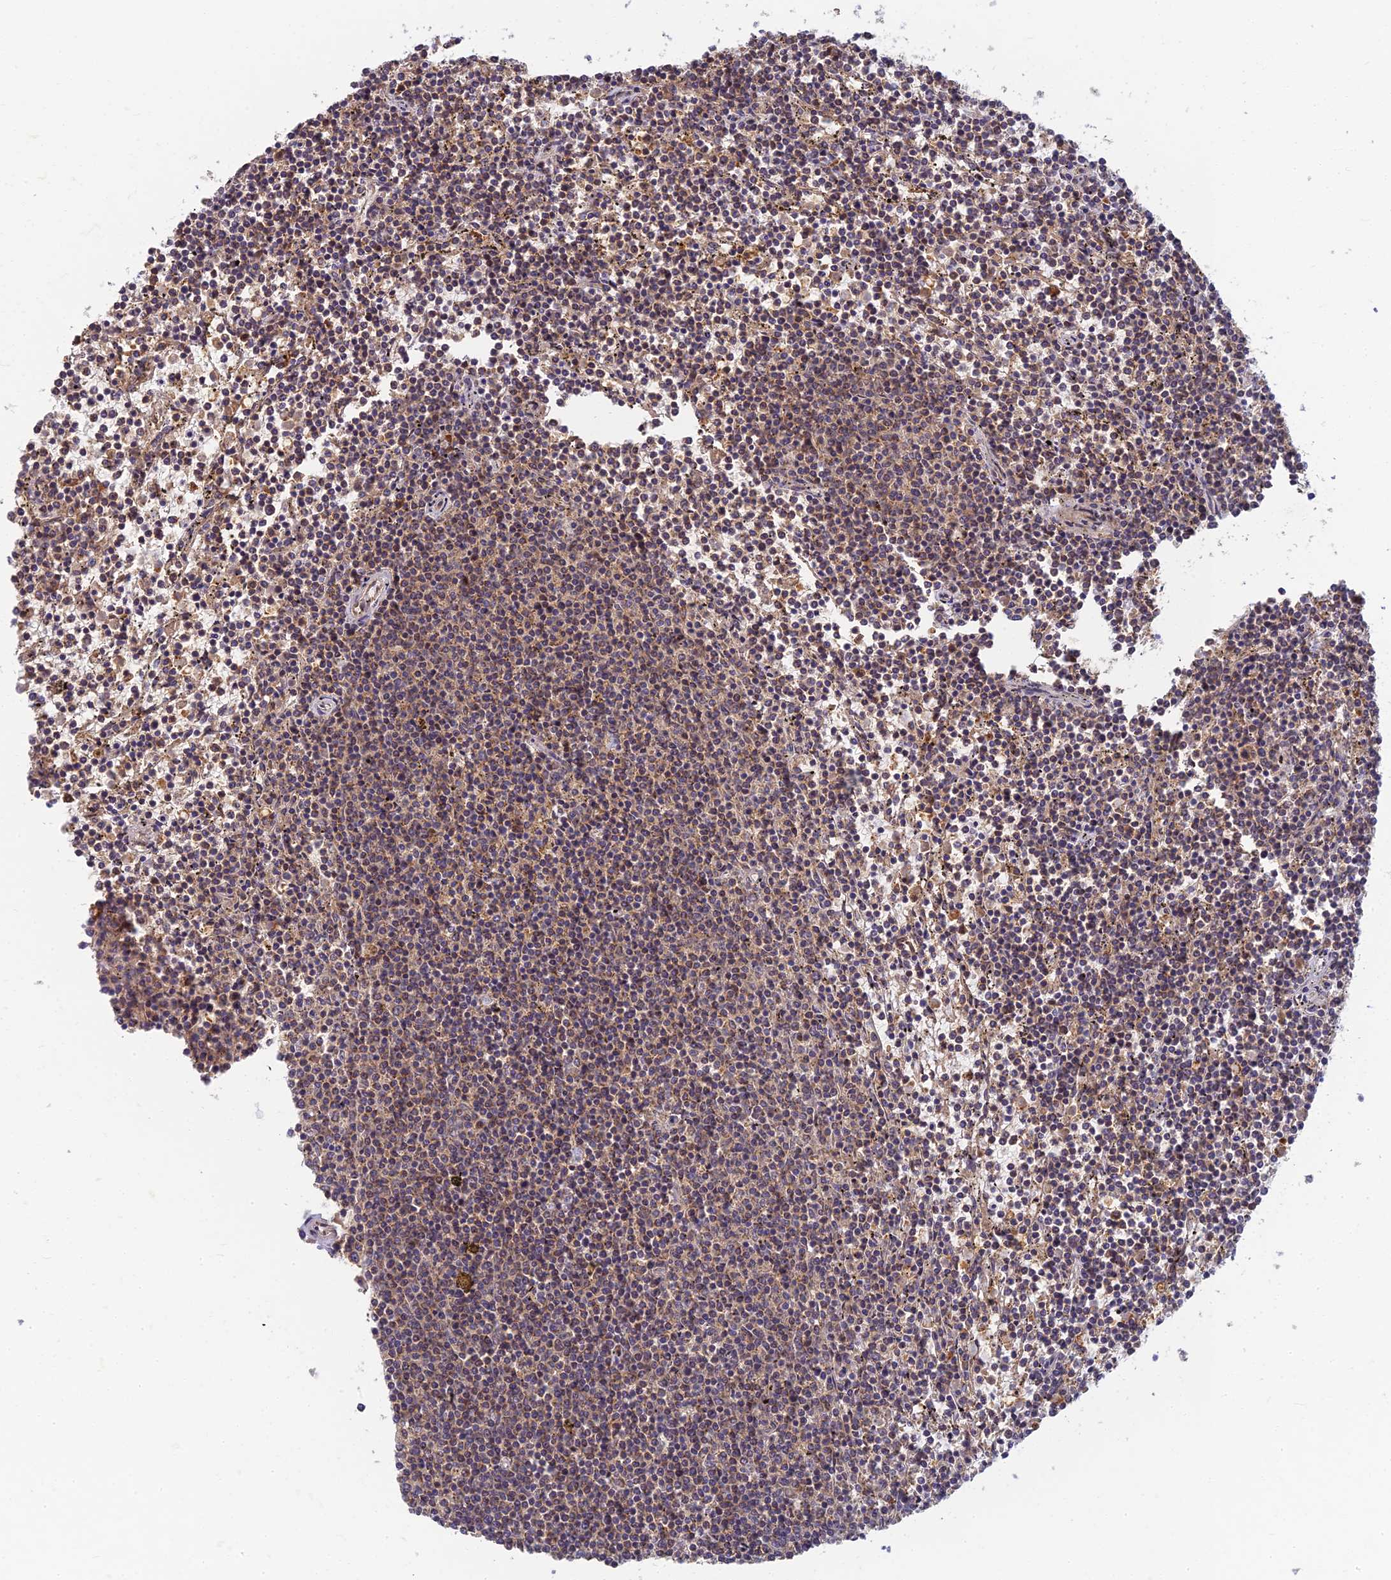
{"staining": {"intensity": "weak", "quantity": "25%-75%", "location": "cytoplasmic/membranous"}, "tissue": "lymphoma", "cell_type": "Tumor cells", "image_type": "cancer", "snomed": [{"axis": "morphology", "description": "Malignant lymphoma, non-Hodgkin's type, Low grade"}, {"axis": "topography", "description": "Spleen"}], "caption": "Protein analysis of malignant lymphoma, non-Hodgkin's type (low-grade) tissue reveals weak cytoplasmic/membranous staining in about 25%-75% of tumor cells.", "gene": "RGL3", "patient": {"sex": "female", "age": 50}}